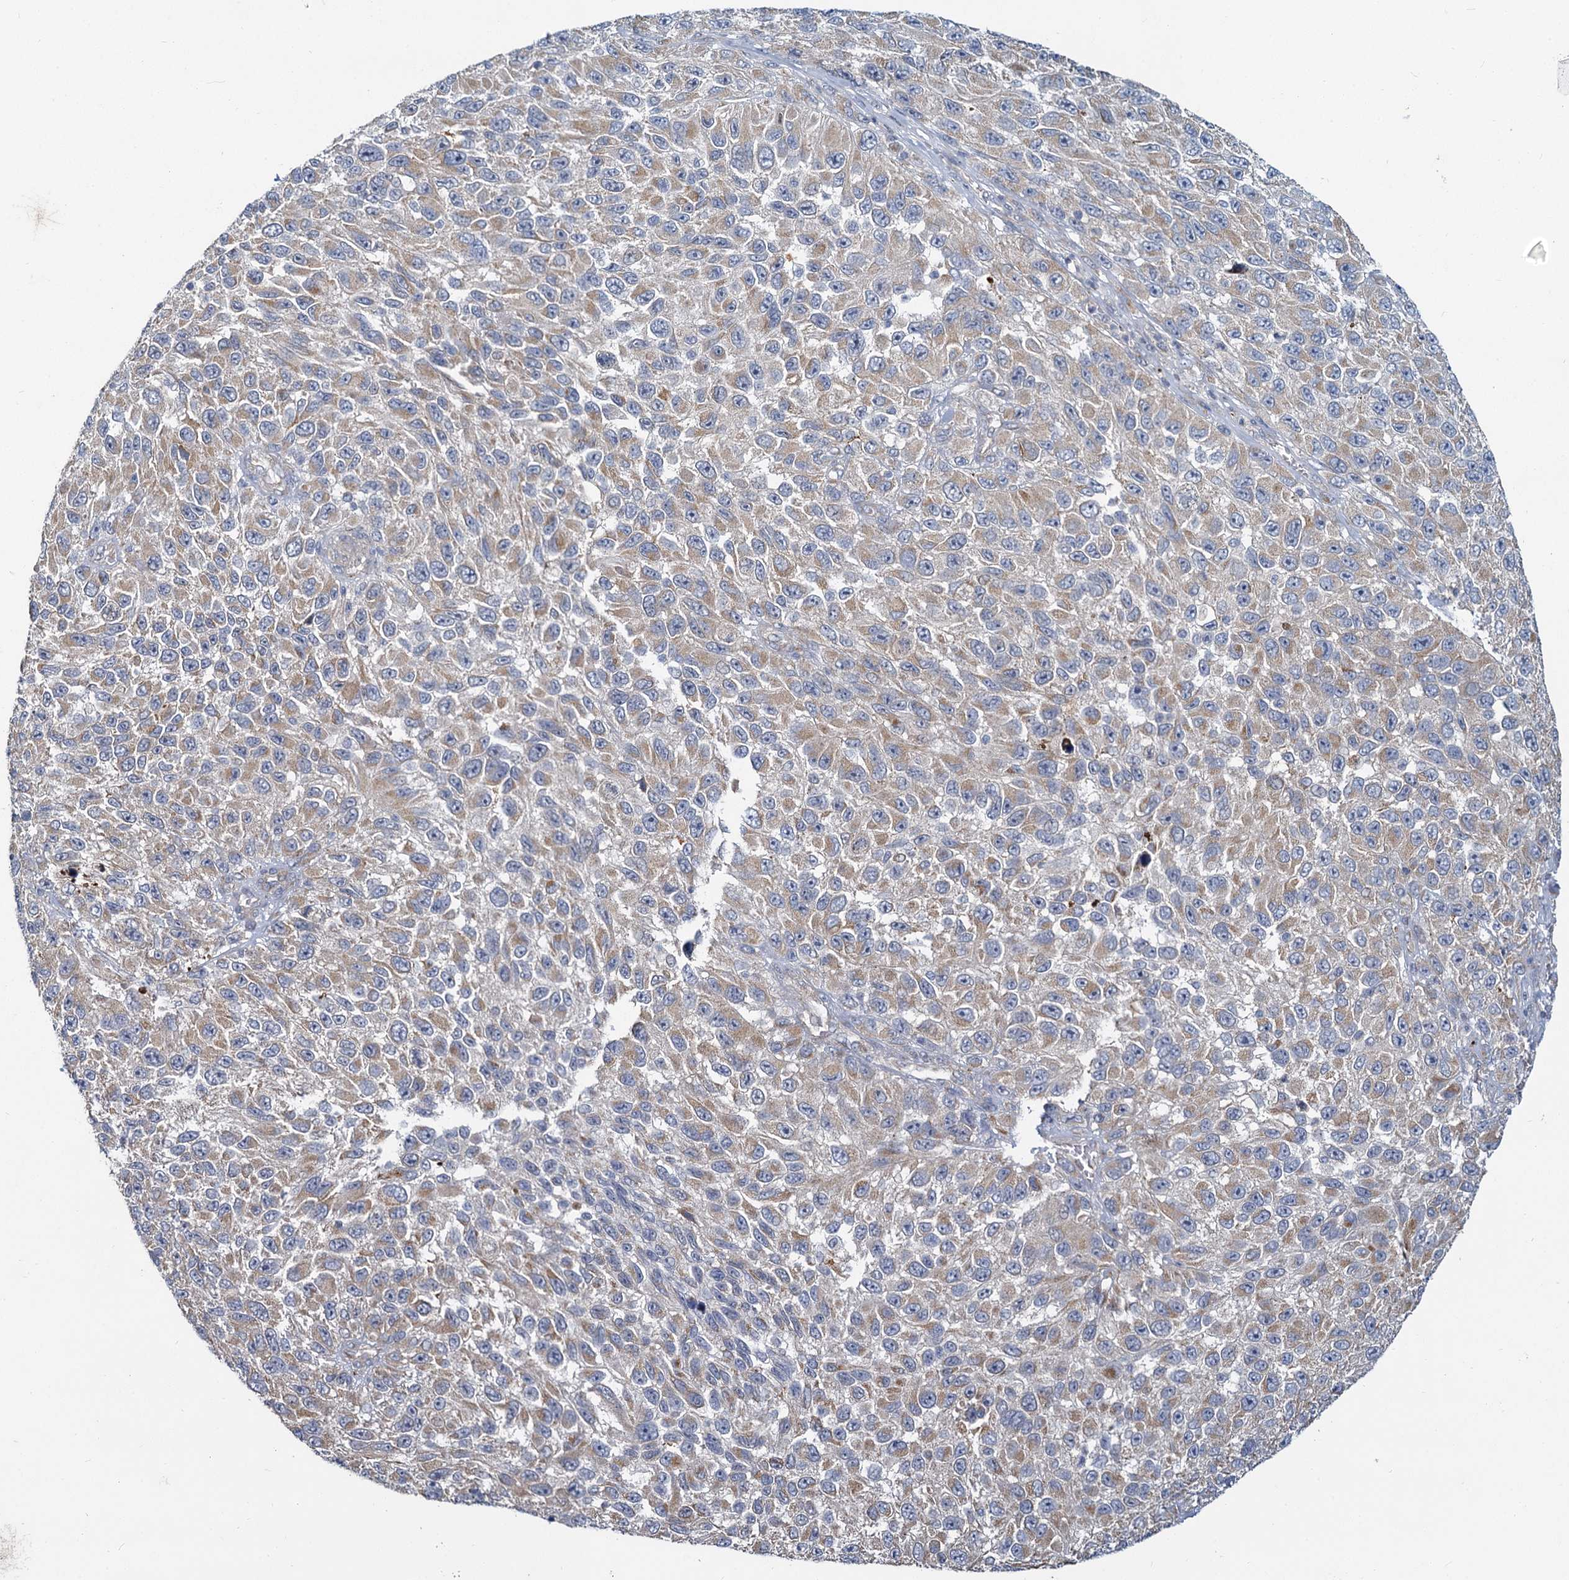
{"staining": {"intensity": "weak", "quantity": ">75%", "location": "cytoplasmic/membranous"}, "tissue": "melanoma", "cell_type": "Tumor cells", "image_type": "cancer", "snomed": [{"axis": "morphology", "description": "Normal tissue, NOS"}, {"axis": "morphology", "description": "Malignant melanoma, NOS"}, {"axis": "topography", "description": "Skin"}], "caption": "Tumor cells display low levels of weak cytoplasmic/membranous positivity in about >75% of cells in human malignant melanoma.", "gene": "DCUN1D2", "patient": {"sex": "female", "age": 96}}